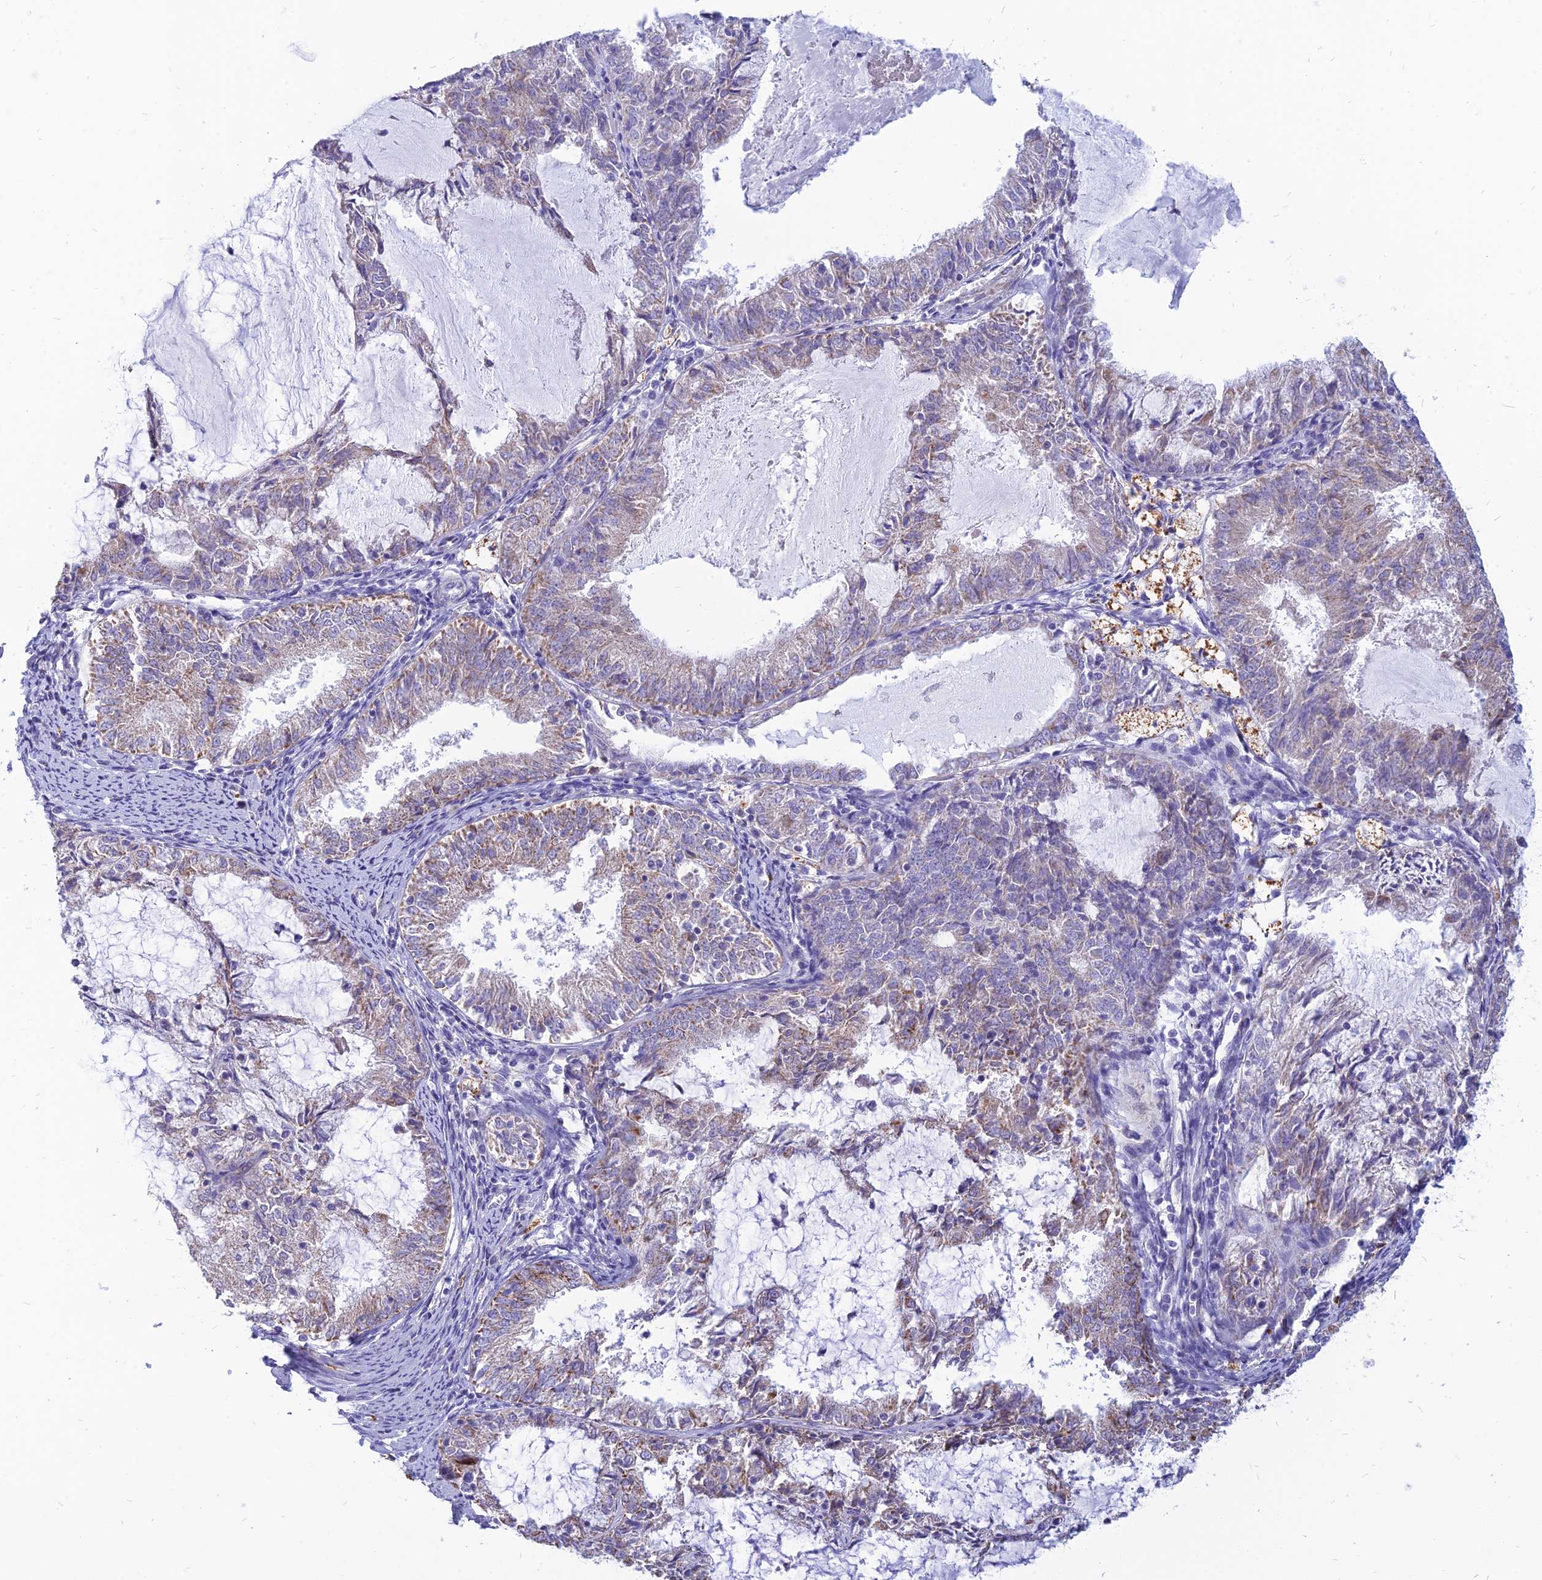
{"staining": {"intensity": "negative", "quantity": "none", "location": "none"}, "tissue": "endometrial cancer", "cell_type": "Tumor cells", "image_type": "cancer", "snomed": [{"axis": "morphology", "description": "Adenocarcinoma, NOS"}, {"axis": "topography", "description": "Endometrium"}], "caption": "A high-resolution photomicrograph shows immunohistochemistry (IHC) staining of adenocarcinoma (endometrial), which displays no significant expression in tumor cells. The staining was performed using DAB (3,3'-diaminobenzidine) to visualize the protein expression in brown, while the nuclei were stained in blue with hematoxylin (Magnification: 20x).", "gene": "HHAT", "patient": {"sex": "female", "age": 57}}